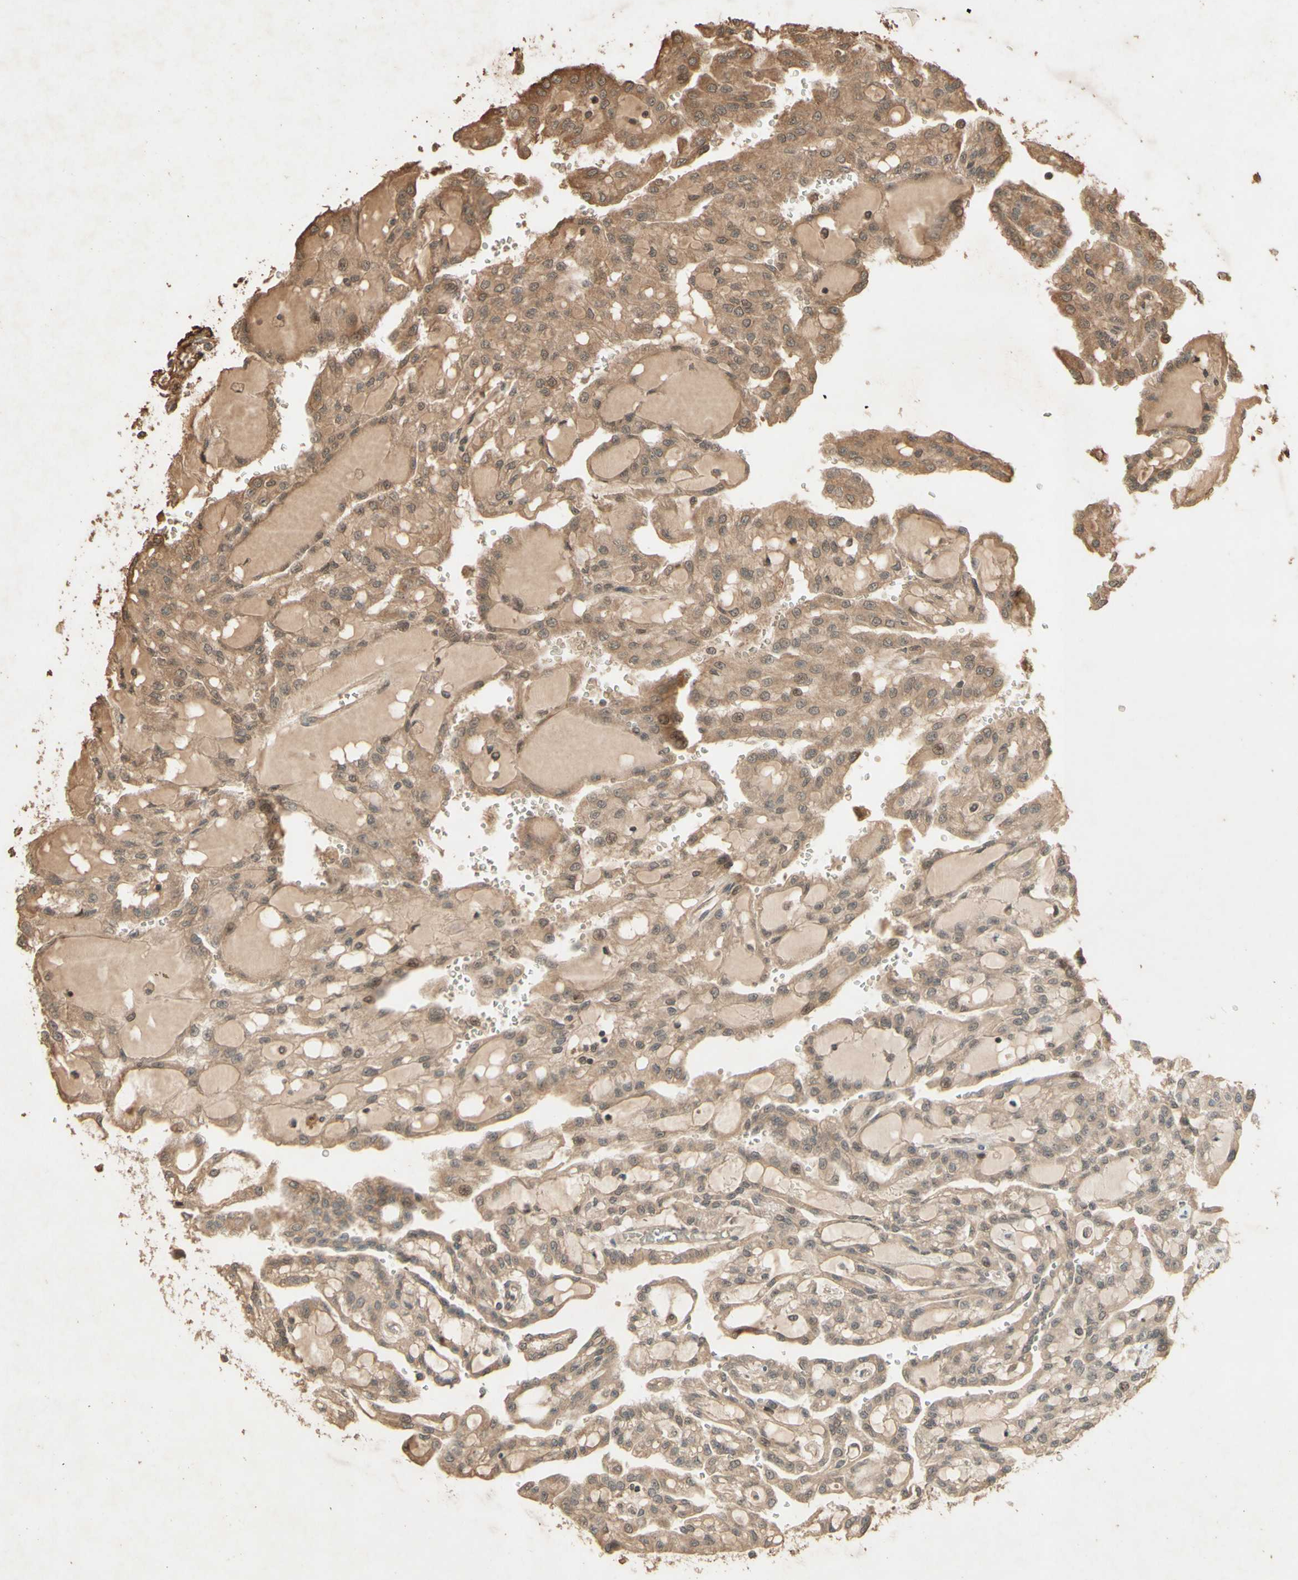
{"staining": {"intensity": "moderate", "quantity": ">75%", "location": "cytoplasmic/membranous"}, "tissue": "renal cancer", "cell_type": "Tumor cells", "image_type": "cancer", "snomed": [{"axis": "morphology", "description": "Adenocarcinoma, NOS"}, {"axis": "topography", "description": "Kidney"}], "caption": "The photomicrograph exhibits staining of adenocarcinoma (renal), revealing moderate cytoplasmic/membranous protein positivity (brown color) within tumor cells. (Stains: DAB (3,3'-diaminobenzidine) in brown, nuclei in blue, Microscopy: brightfield microscopy at high magnification).", "gene": "SMAD9", "patient": {"sex": "male", "age": 63}}